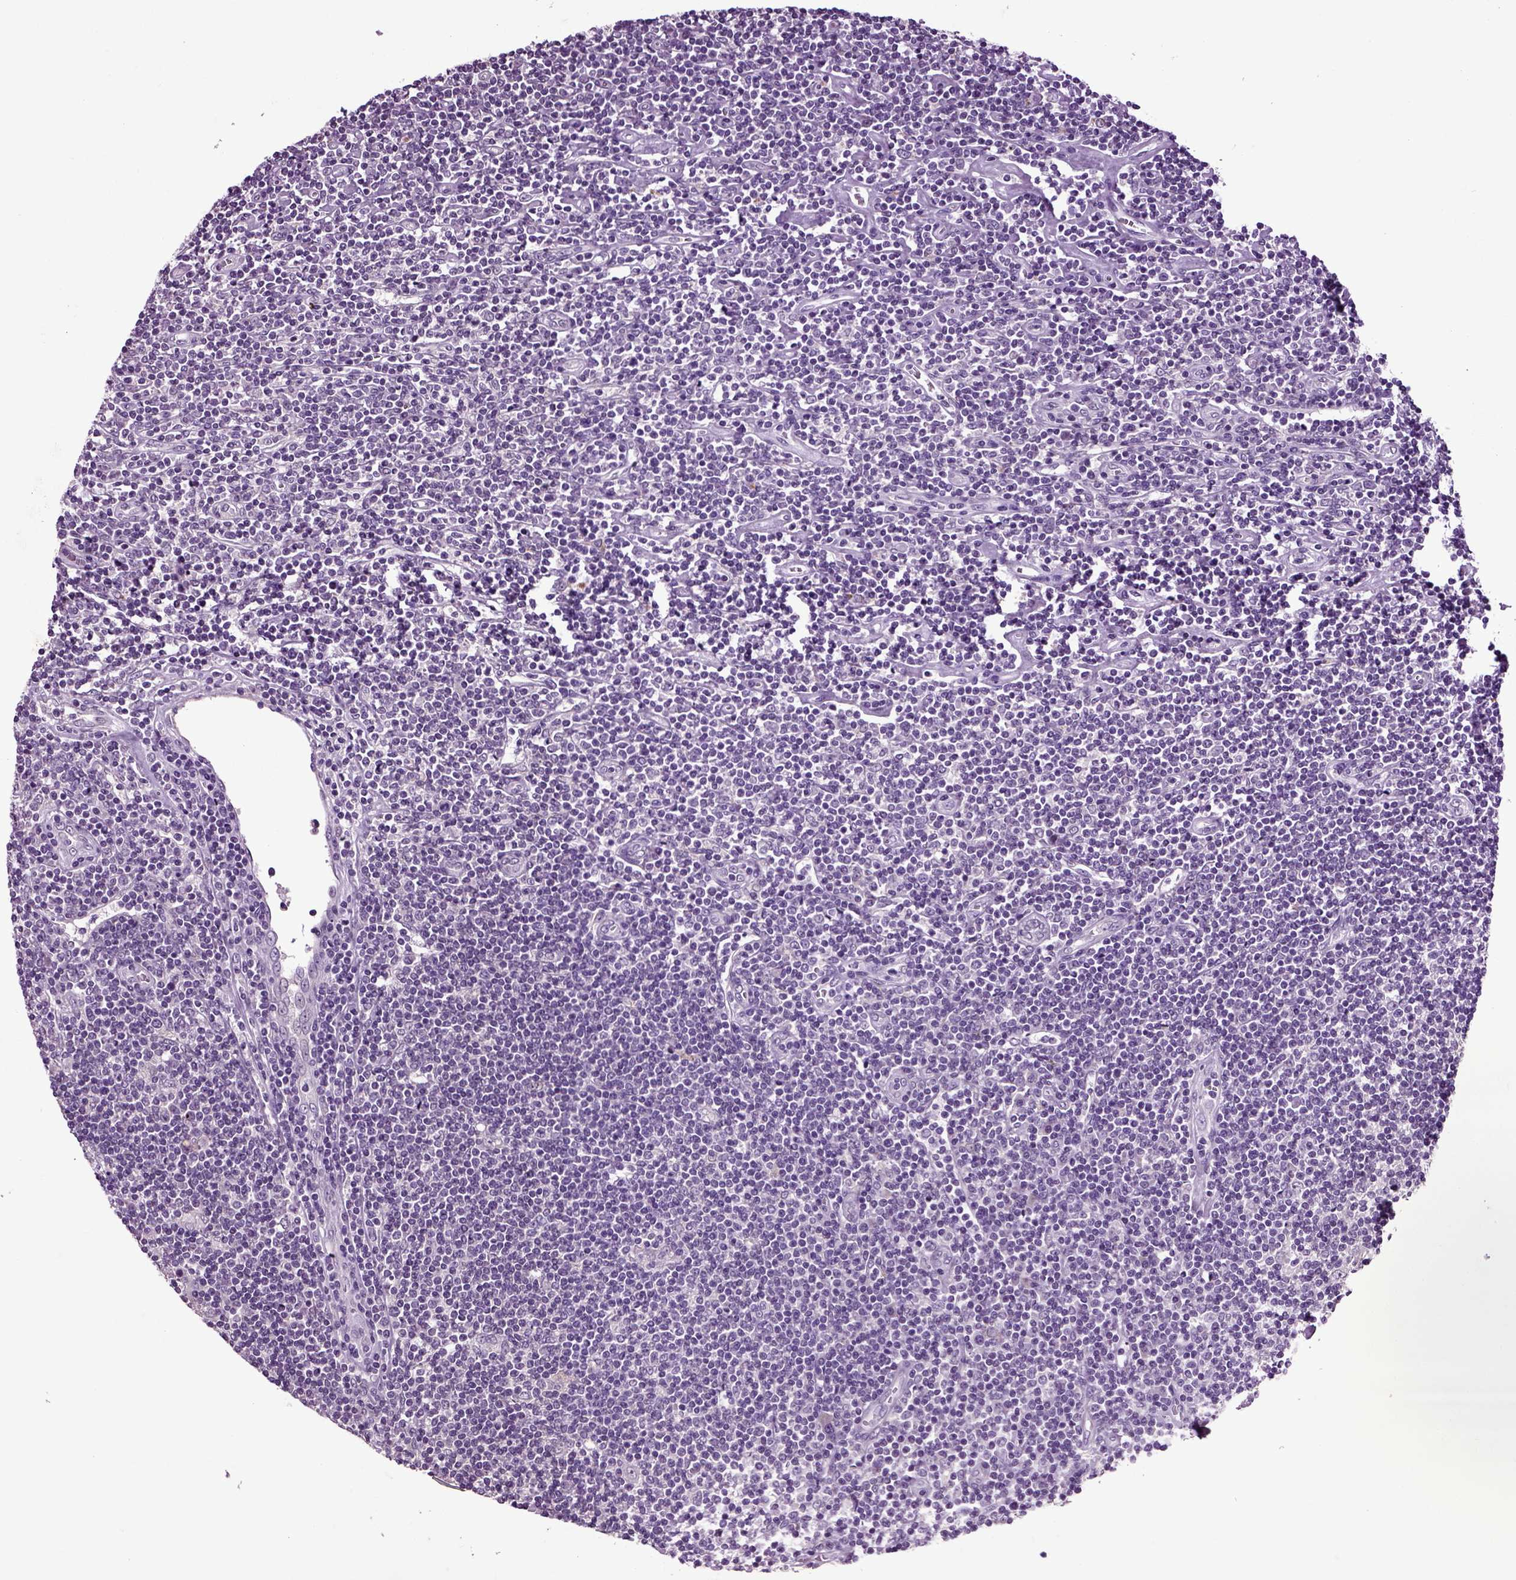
{"staining": {"intensity": "negative", "quantity": "none", "location": "none"}, "tissue": "lymphoma", "cell_type": "Tumor cells", "image_type": "cancer", "snomed": [{"axis": "morphology", "description": "Hodgkin's disease, NOS"}, {"axis": "topography", "description": "Lymph node"}], "caption": "This is an IHC photomicrograph of Hodgkin's disease. There is no staining in tumor cells.", "gene": "CRHR1", "patient": {"sex": "male", "age": 40}}